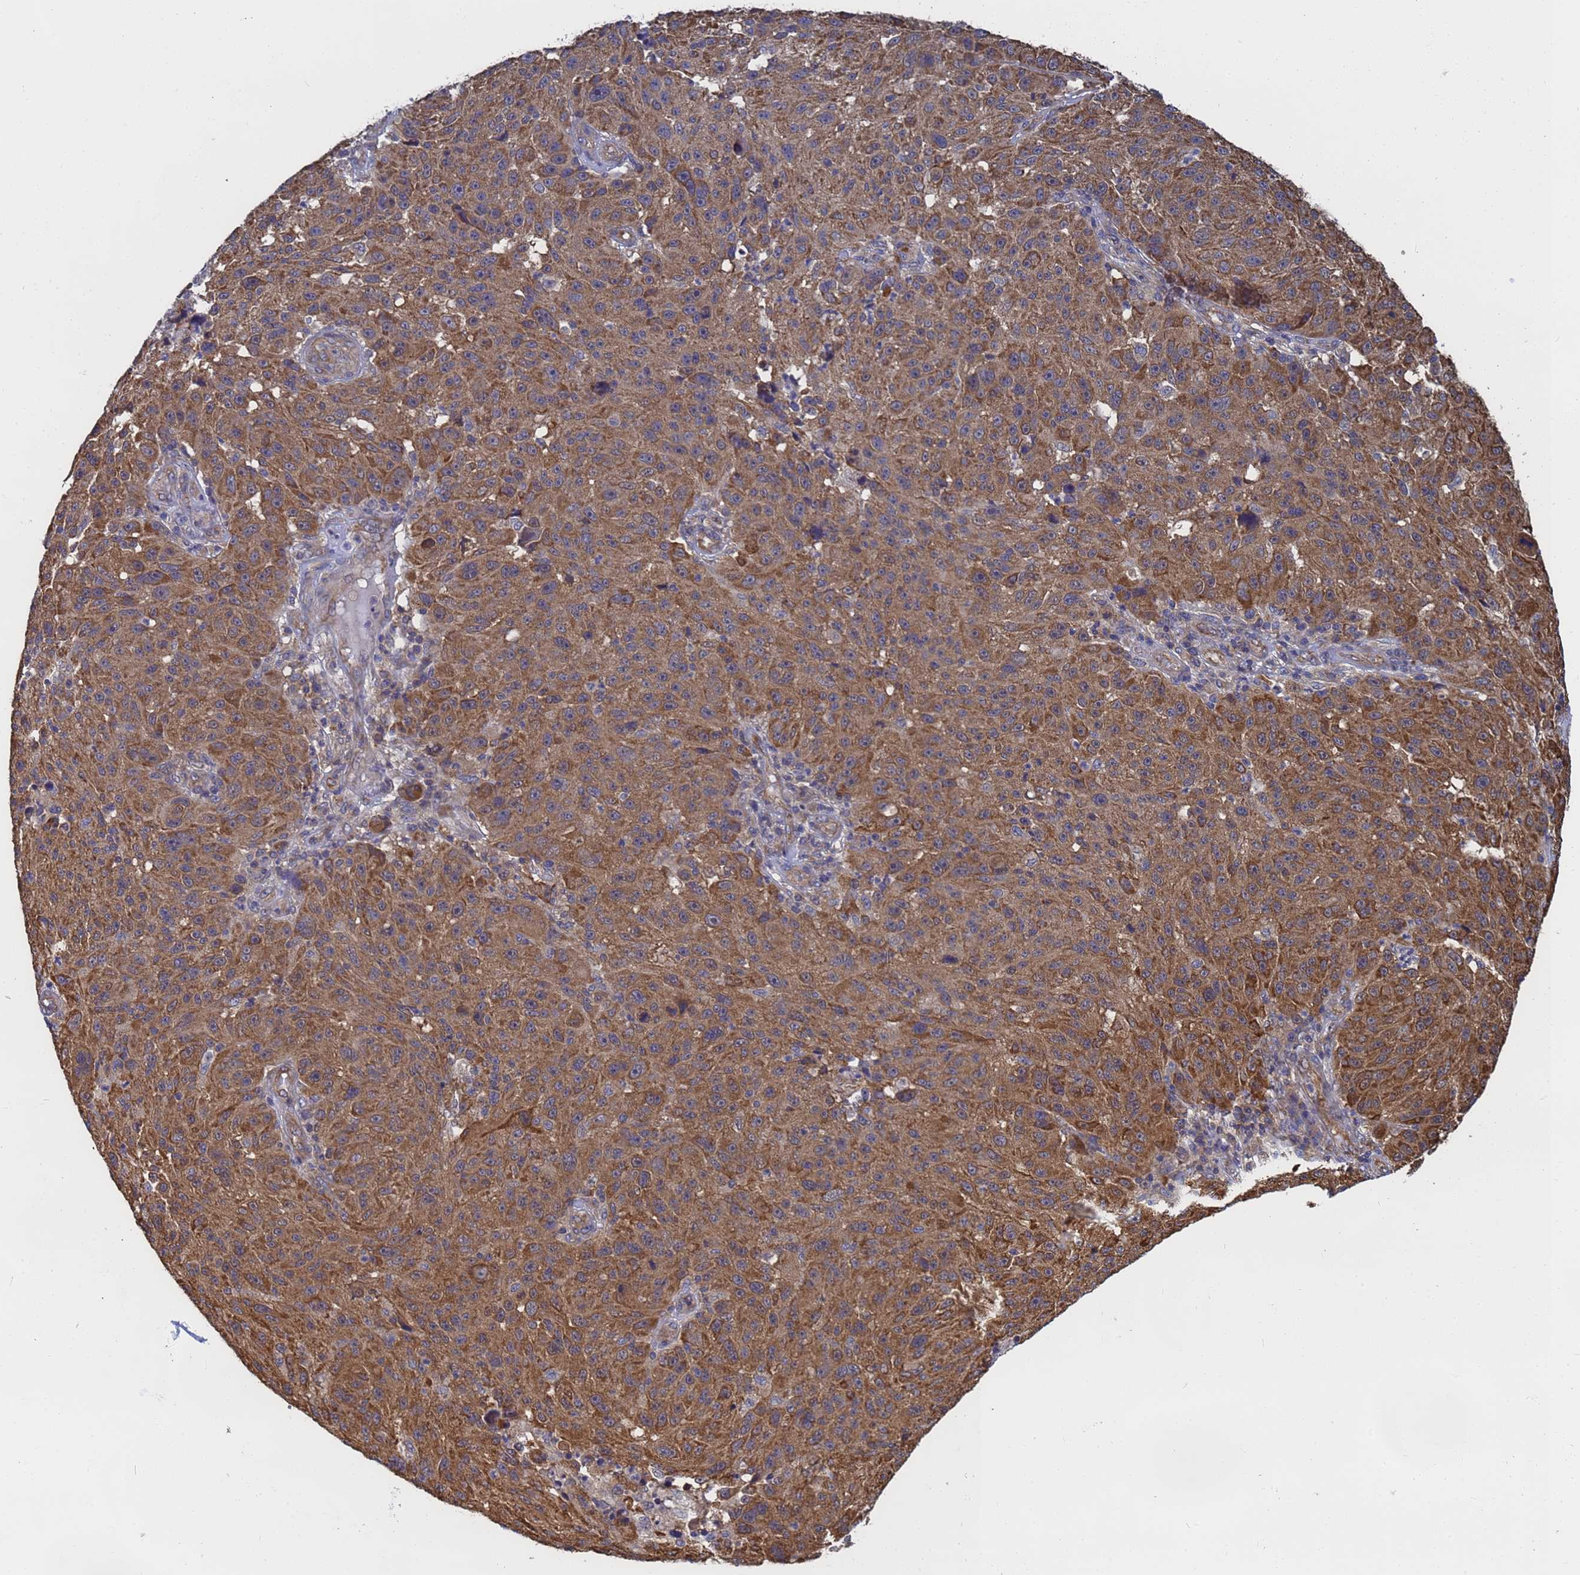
{"staining": {"intensity": "moderate", "quantity": ">75%", "location": "cytoplasmic/membranous"}, "tissue": "melanoma", "cell_type": "Tumor cells", "image_type": "cancer", "snomed": [{"axis": "morphology", "description": "Malignant melanoma, NOS"}, {"axis": "topography", "description": "Skin"}], "caption": "Malignant melanoma stained for a protein reveals moderate cytoplasmic/membranous positivity in tumor cells. Immunohistochemistry stains the protein of interest in brown and the nuclei are stained blue.", "gene": "ALS2CL", "patient": {"sex": "male", "age": 53}}